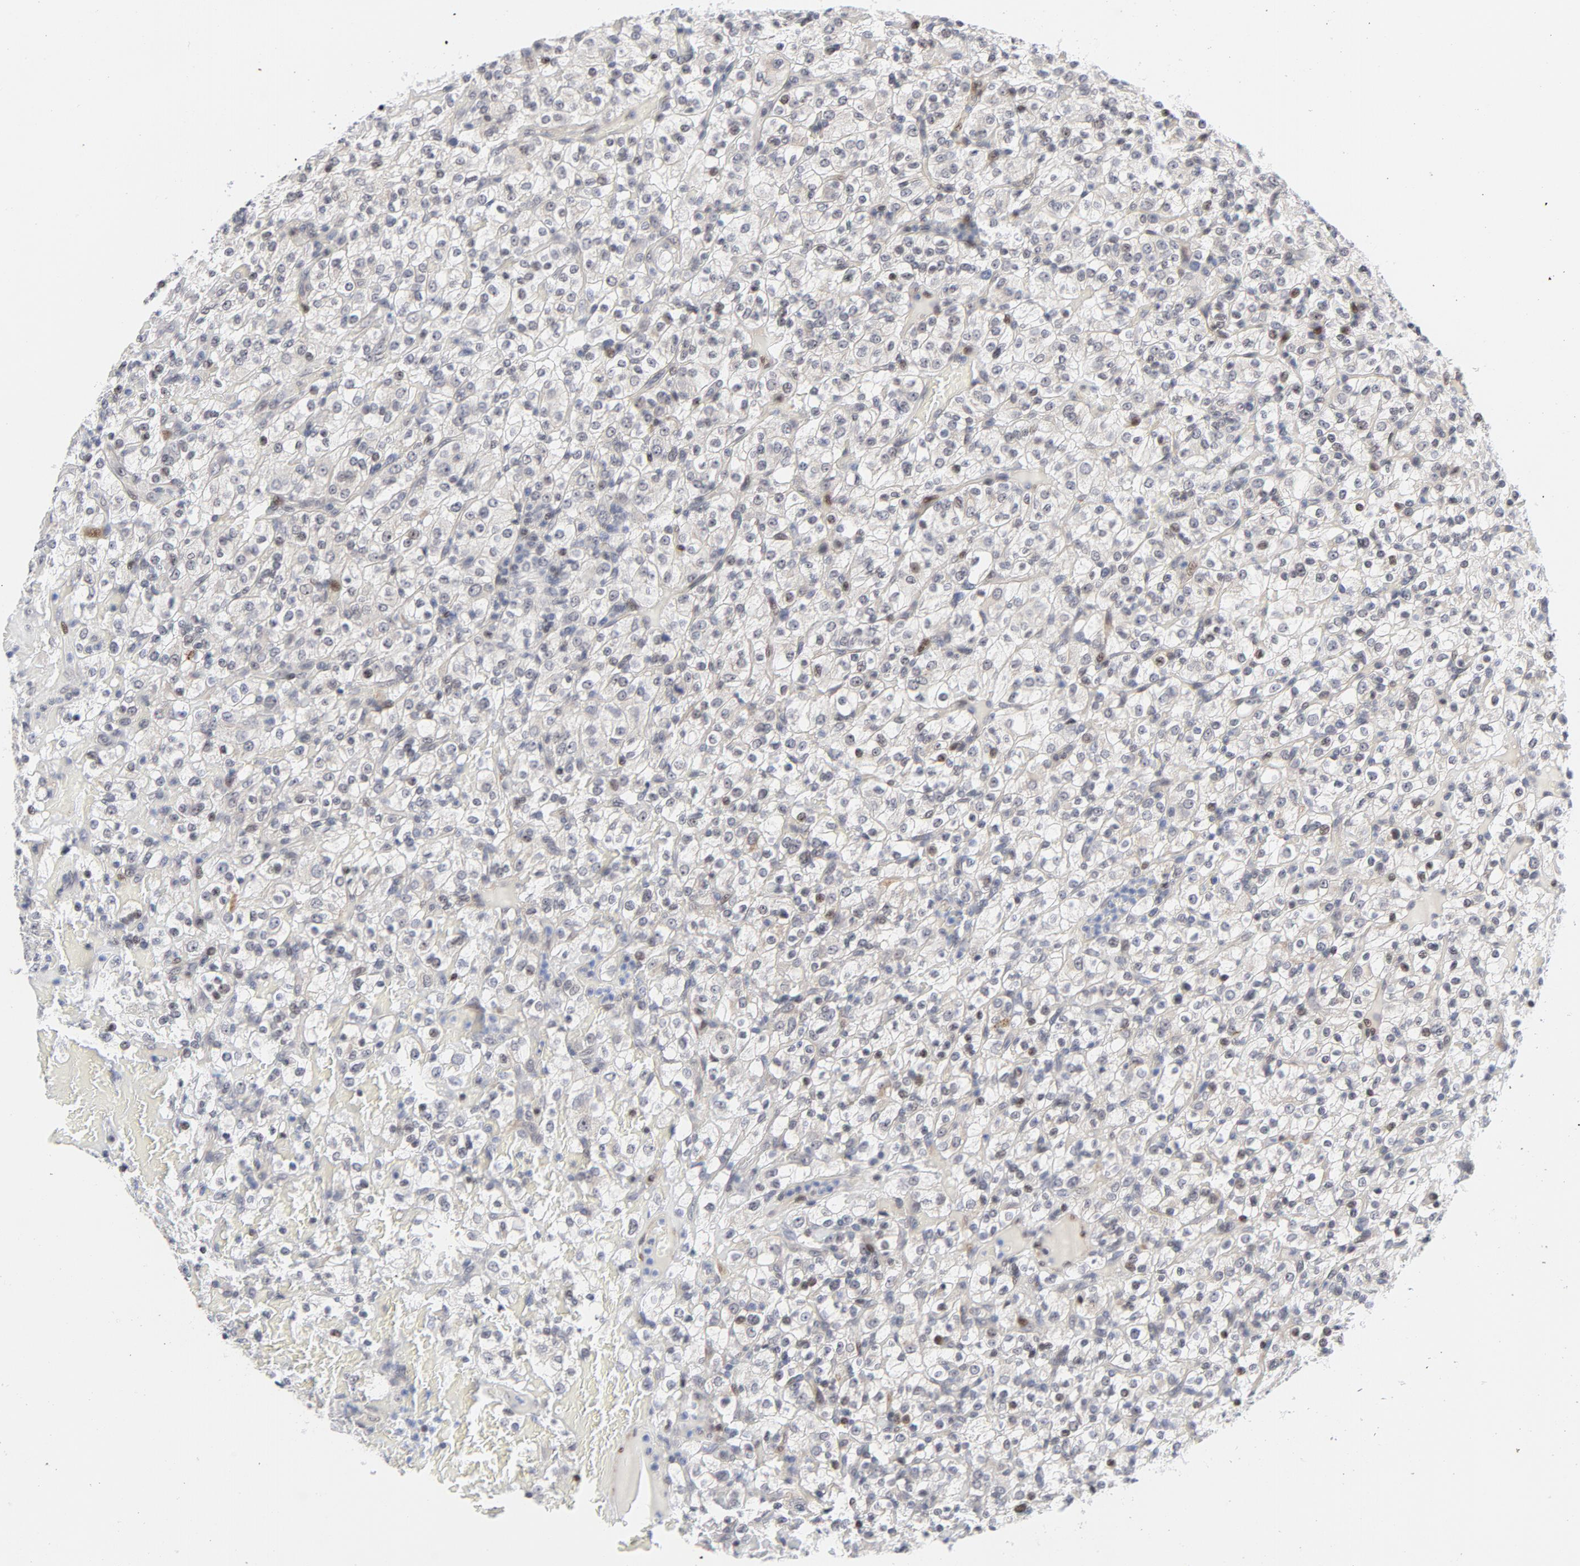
{"staining": {"intensity": "weak", "quantity": "<25%", "location": "nuclear"}, "tissue": "renal cancer", "cell_type": "Tumor cells", "image_type": "cancer", "snomed": [{"axis": "morphology", "description": "Normal tissue, NOS"}, {"axis": "morphology", "description": "Adenocarcinoma, NOS"}, {"axis": "topography", "description": "Kidney"}], "caption": "Immunohistochemistry photomicrograph of neoplastic tissue: renal adenocarcinoma stained with DAB exhibits no significant protein staining in tumor cells.", "gene": "NFIC", "patient": {"sex": "female", "age": 72}}